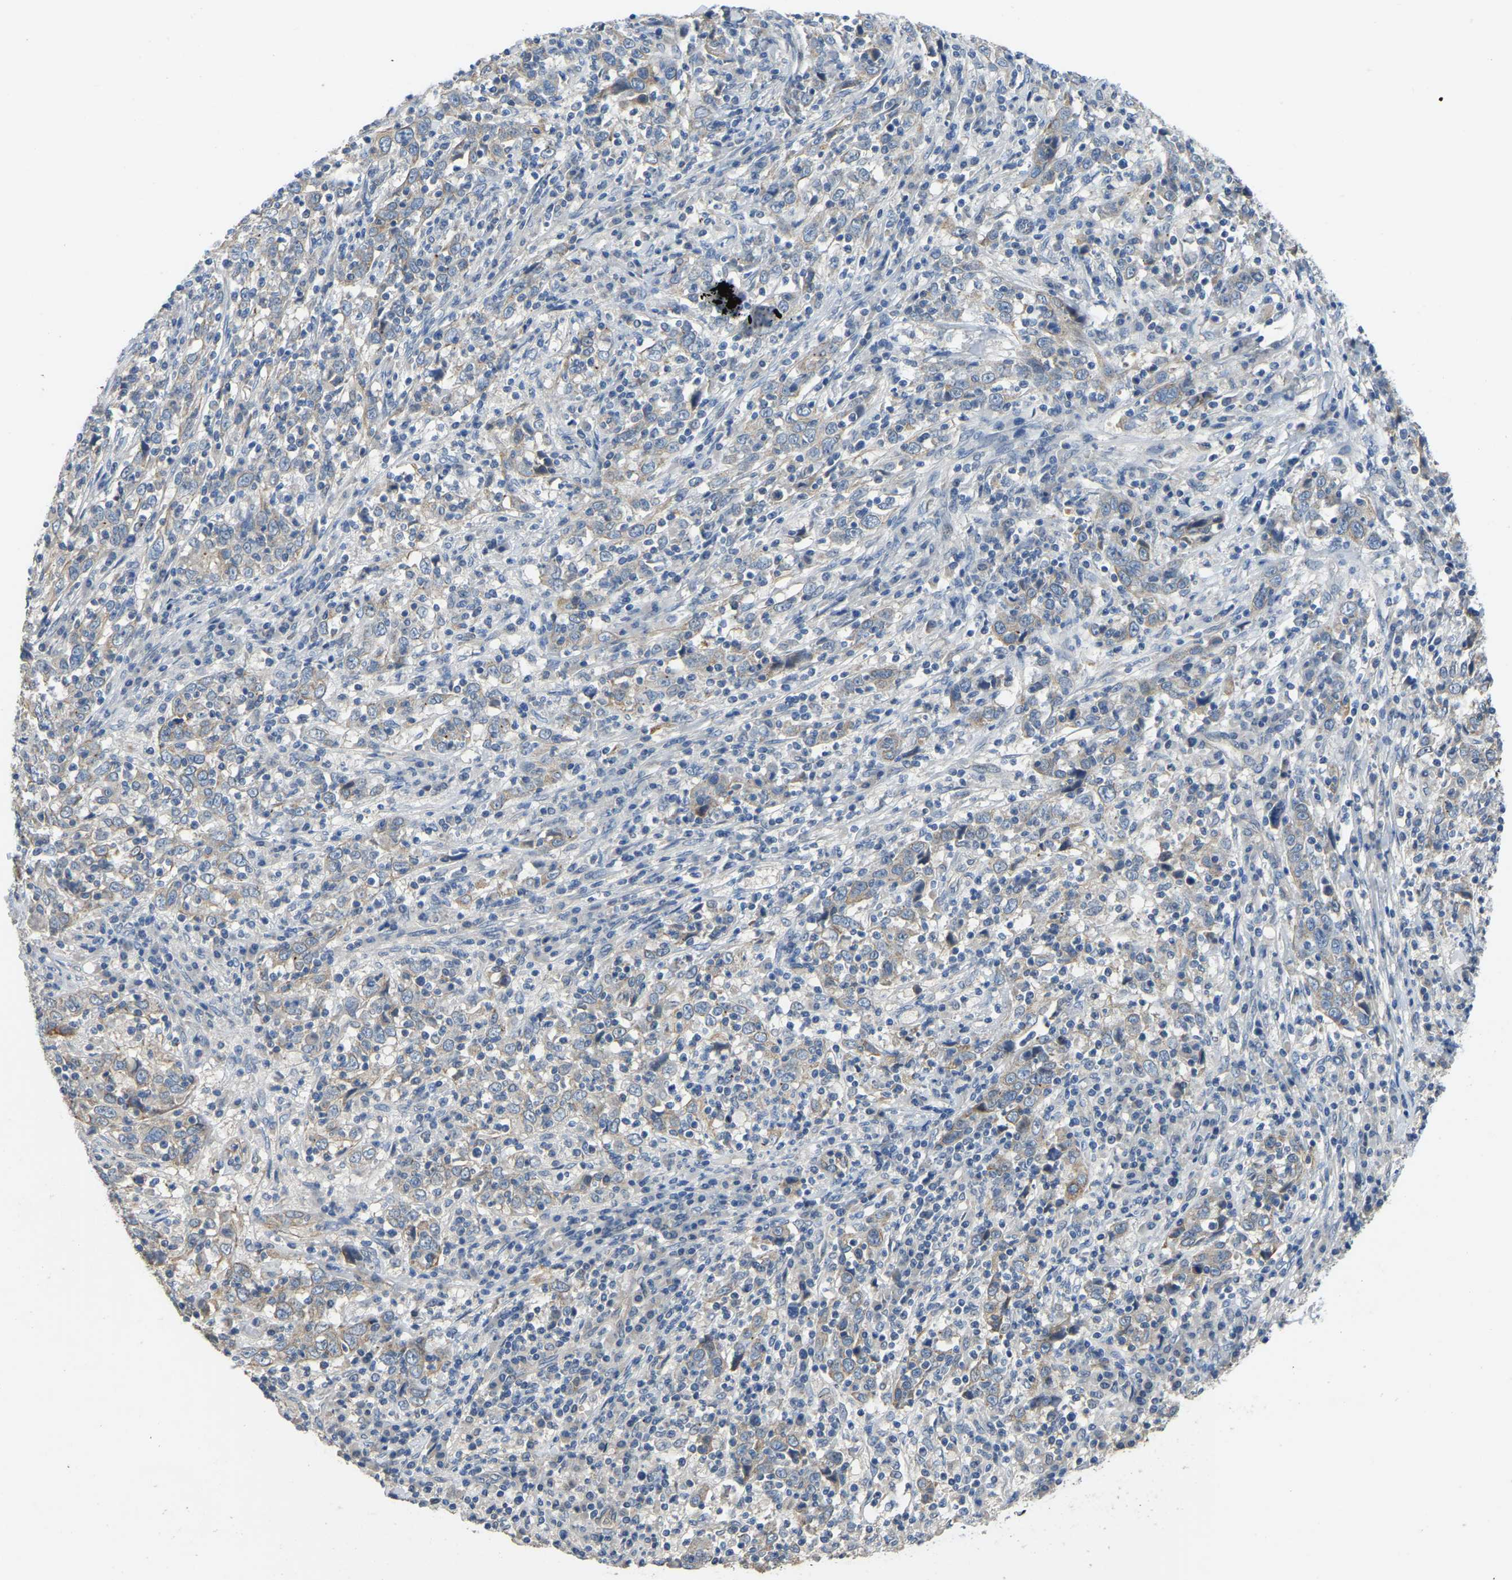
{"staining": {"intensity": "weak", "quantity": "<25%", "location": "cytoplasmic/membranous"}, "tissue": "cervical cancer", "cell_type": "Tumor cells", "image_type": "cancer", "snomed": [{"axis": "morphology", "description": "Squamous cell carcinoma, NOS"}, {"axis": "topography", "description": "Cervix"}], "caption": "Immunohistochemistry (IHC) histopathology image of neoplastic tissue: human cervical squamous cell carcinoma stained with DAB (3,3'-diaminobenzidine) displays no significant protein expression in tumor cells. (Immunohistochemistry (IHC), brightfield microscopy, high magnification).", "gene": "HIGD2B", "patient": {"sex": "female", "age": 46}}